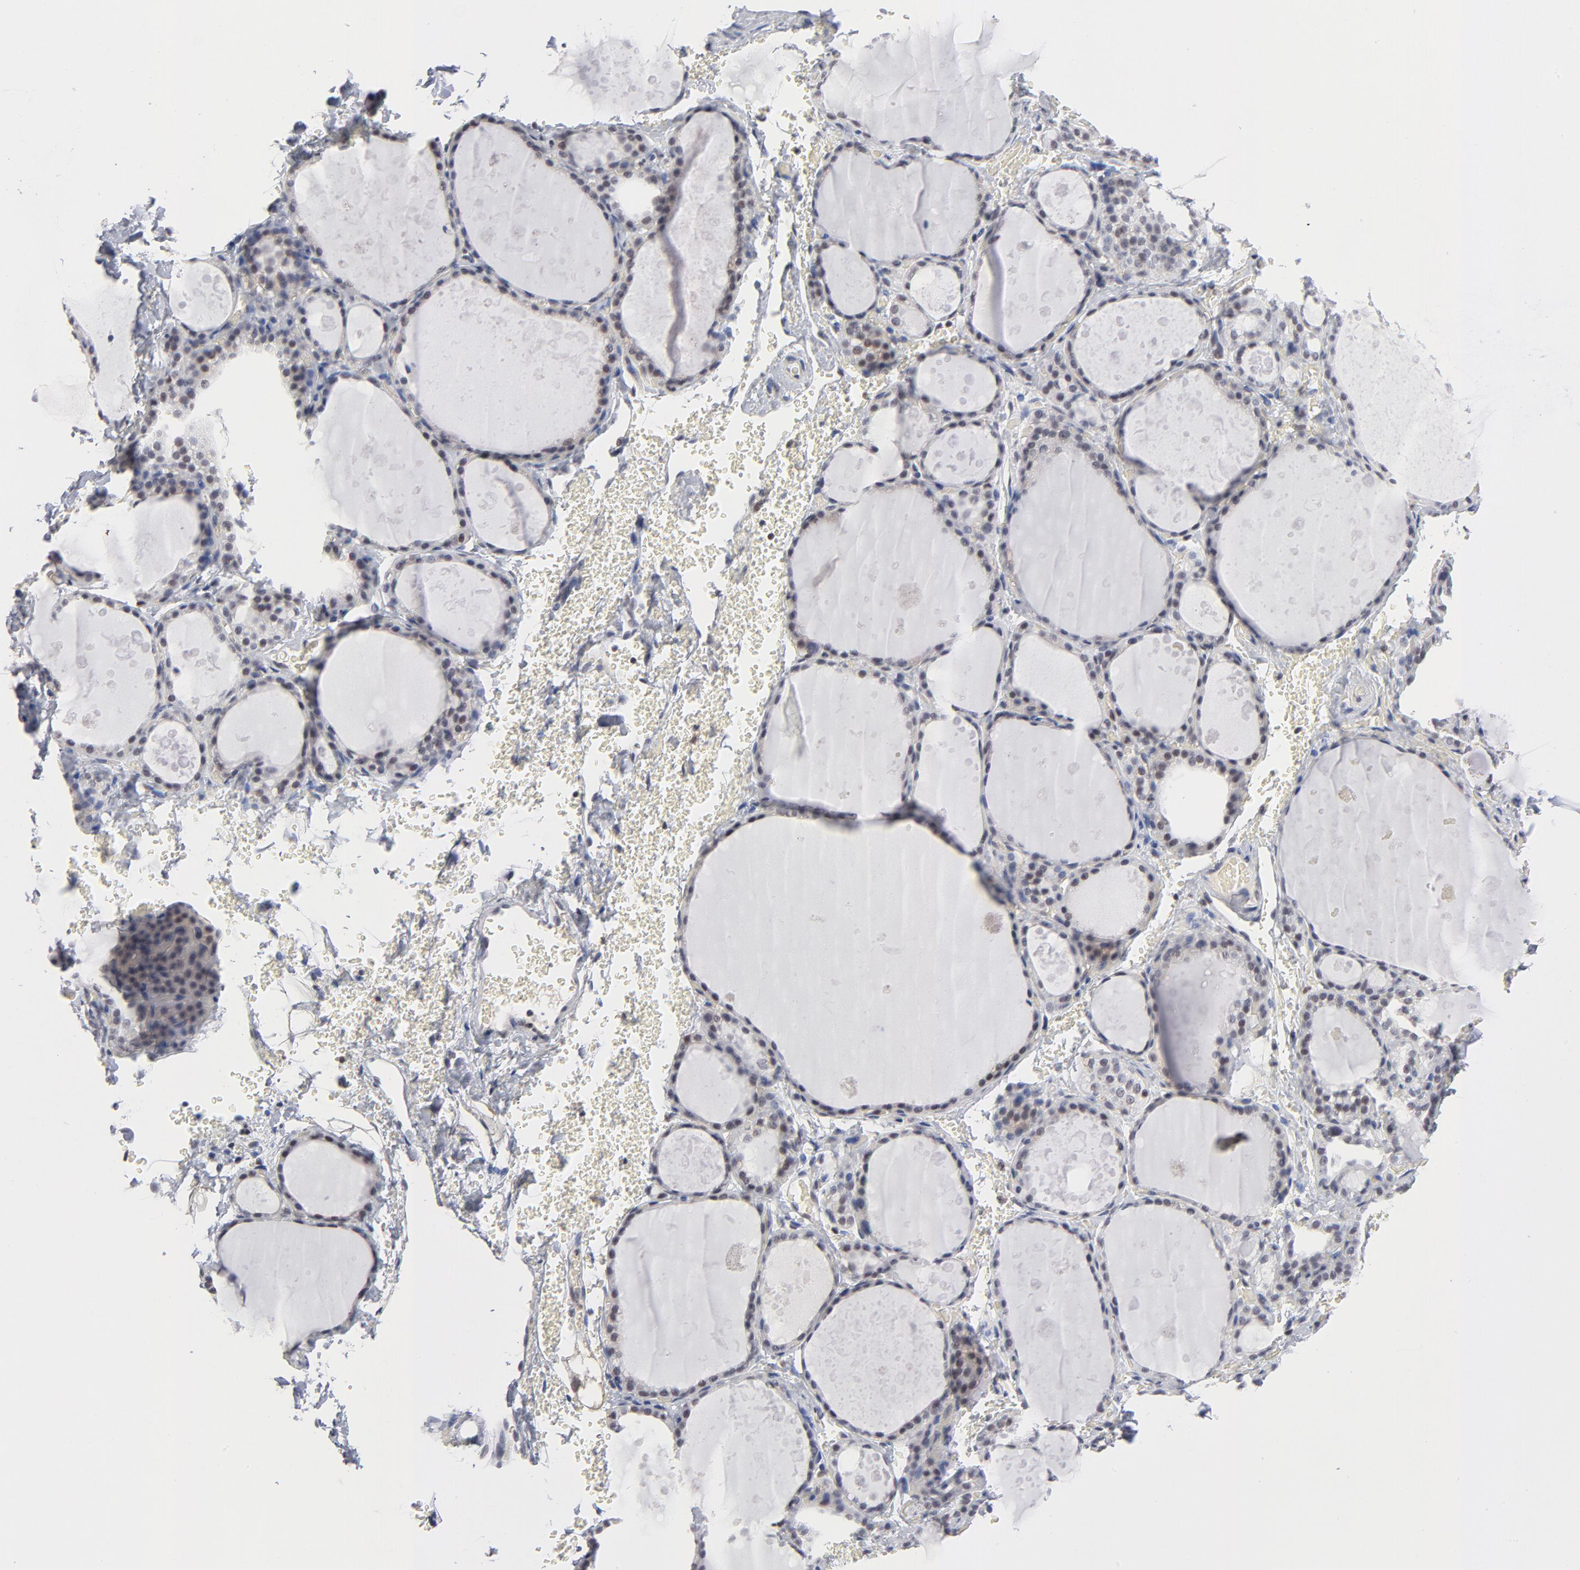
{"staining": {"intensity": "negative", "quantity": "none", "location": "none"}, "tissue": "thyroid gland", "cell_type": "Glandular cells", "image_type": "normal", "snomed": [{"axis": "morphology", "description": "Normal tissue, NOS"}, {"axis": "topography", "description": "Thyroid gland"}], "caption": "This is a histopathology image of IHC staining of normal thyroid gland, which shows no positivity in glandular cells.", "gene": "MAX", "patient": {"sex": "male", "age": 61}}